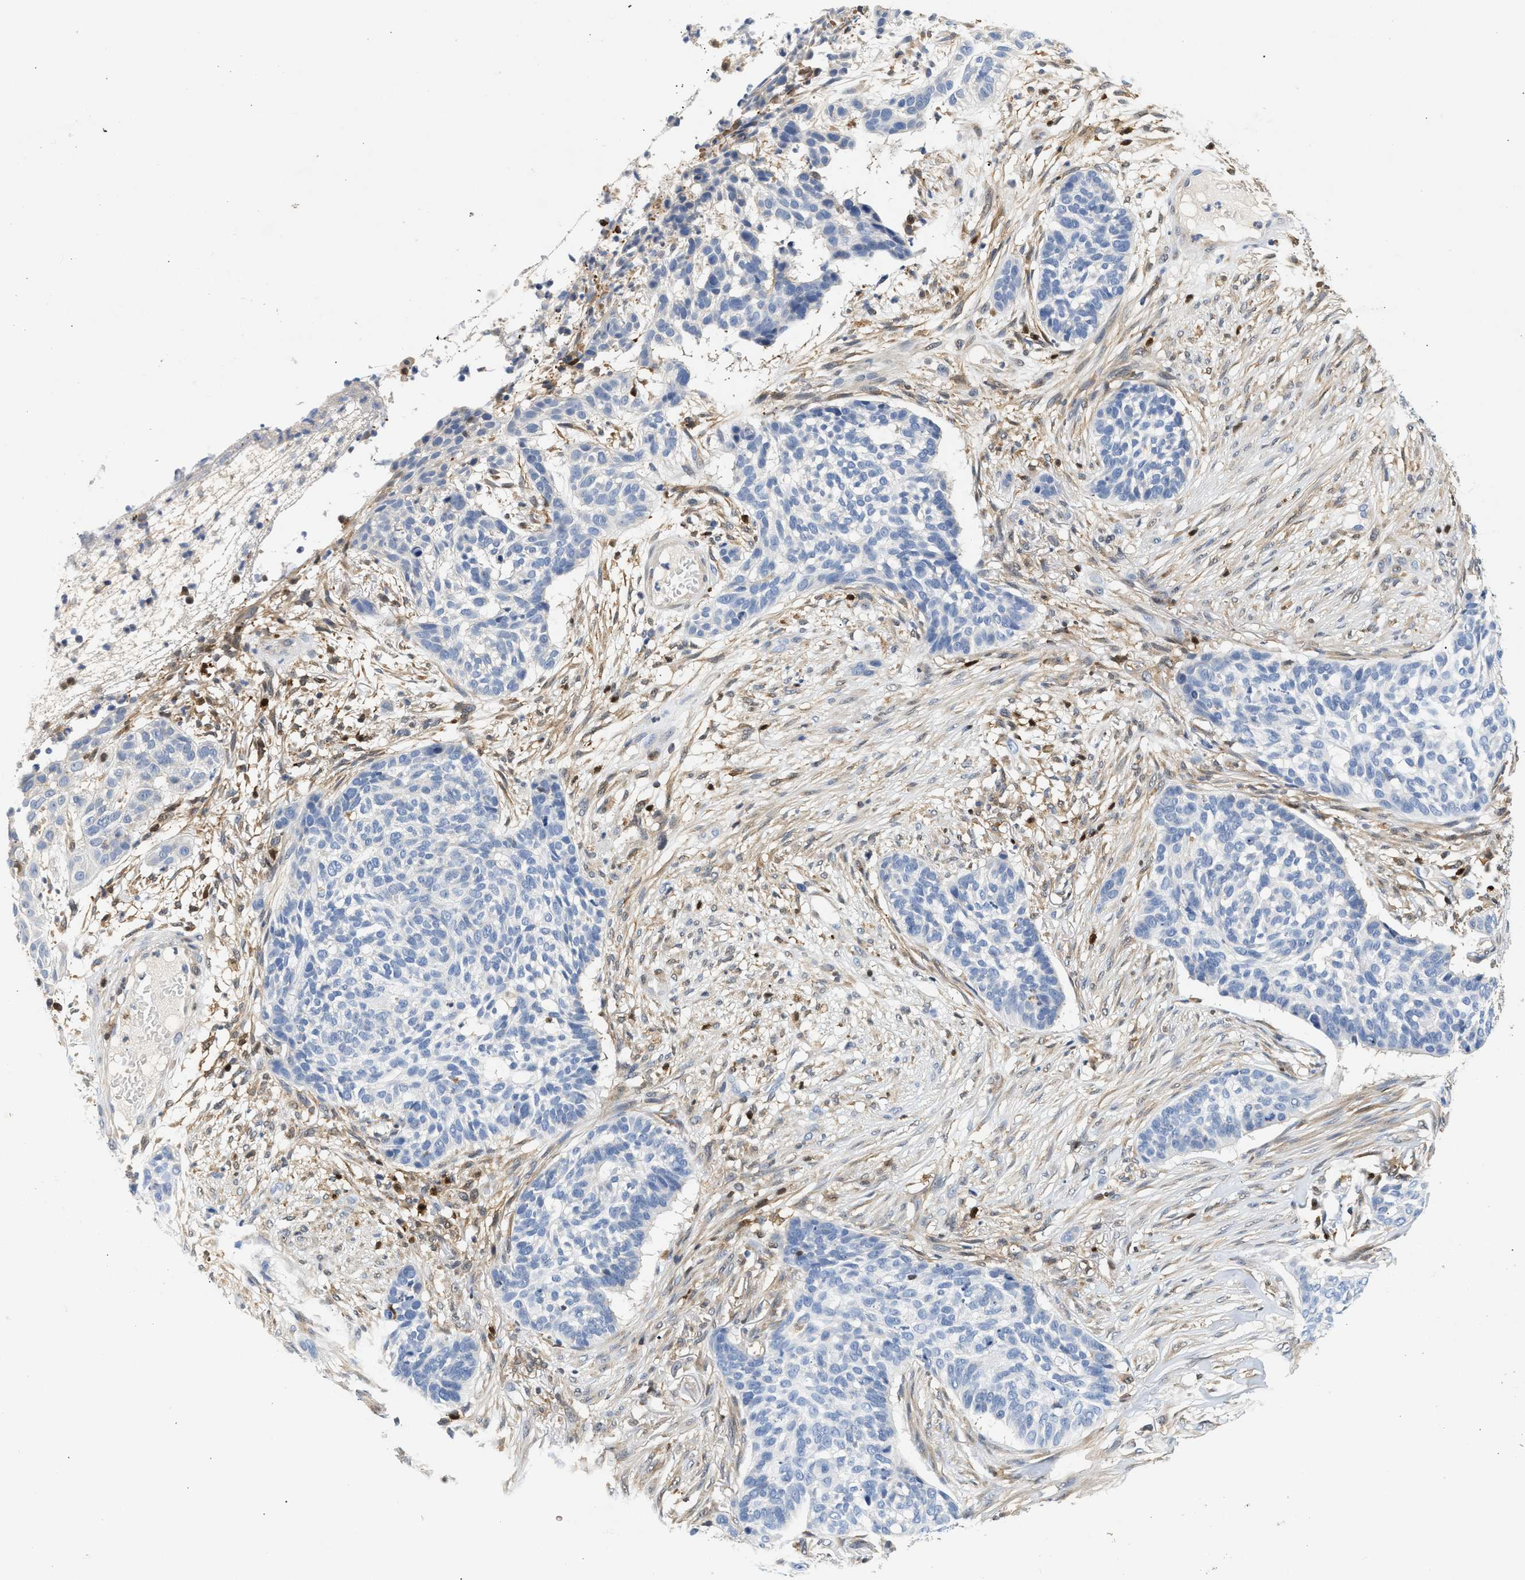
{"staining": {"intensity": "negative", "quantity": "none", "location": "none"}, "tissue": "skin cancer", "cell_type": "Tumor cells", "image_type": "cancer", "snomed": [{"axis": "morphology", "description": "Basal cell carcinoma"}, {"axis": "topography", "description": "Skin"}], "caption": "Immunohistochemistry (IHC) image of basal cell carcinoma (skin) stained for a protein (brown), which demonstrates no positivity in tumor cells.", "gene": "SLIT2", "patient": {"sex": "male", "age": 85}}